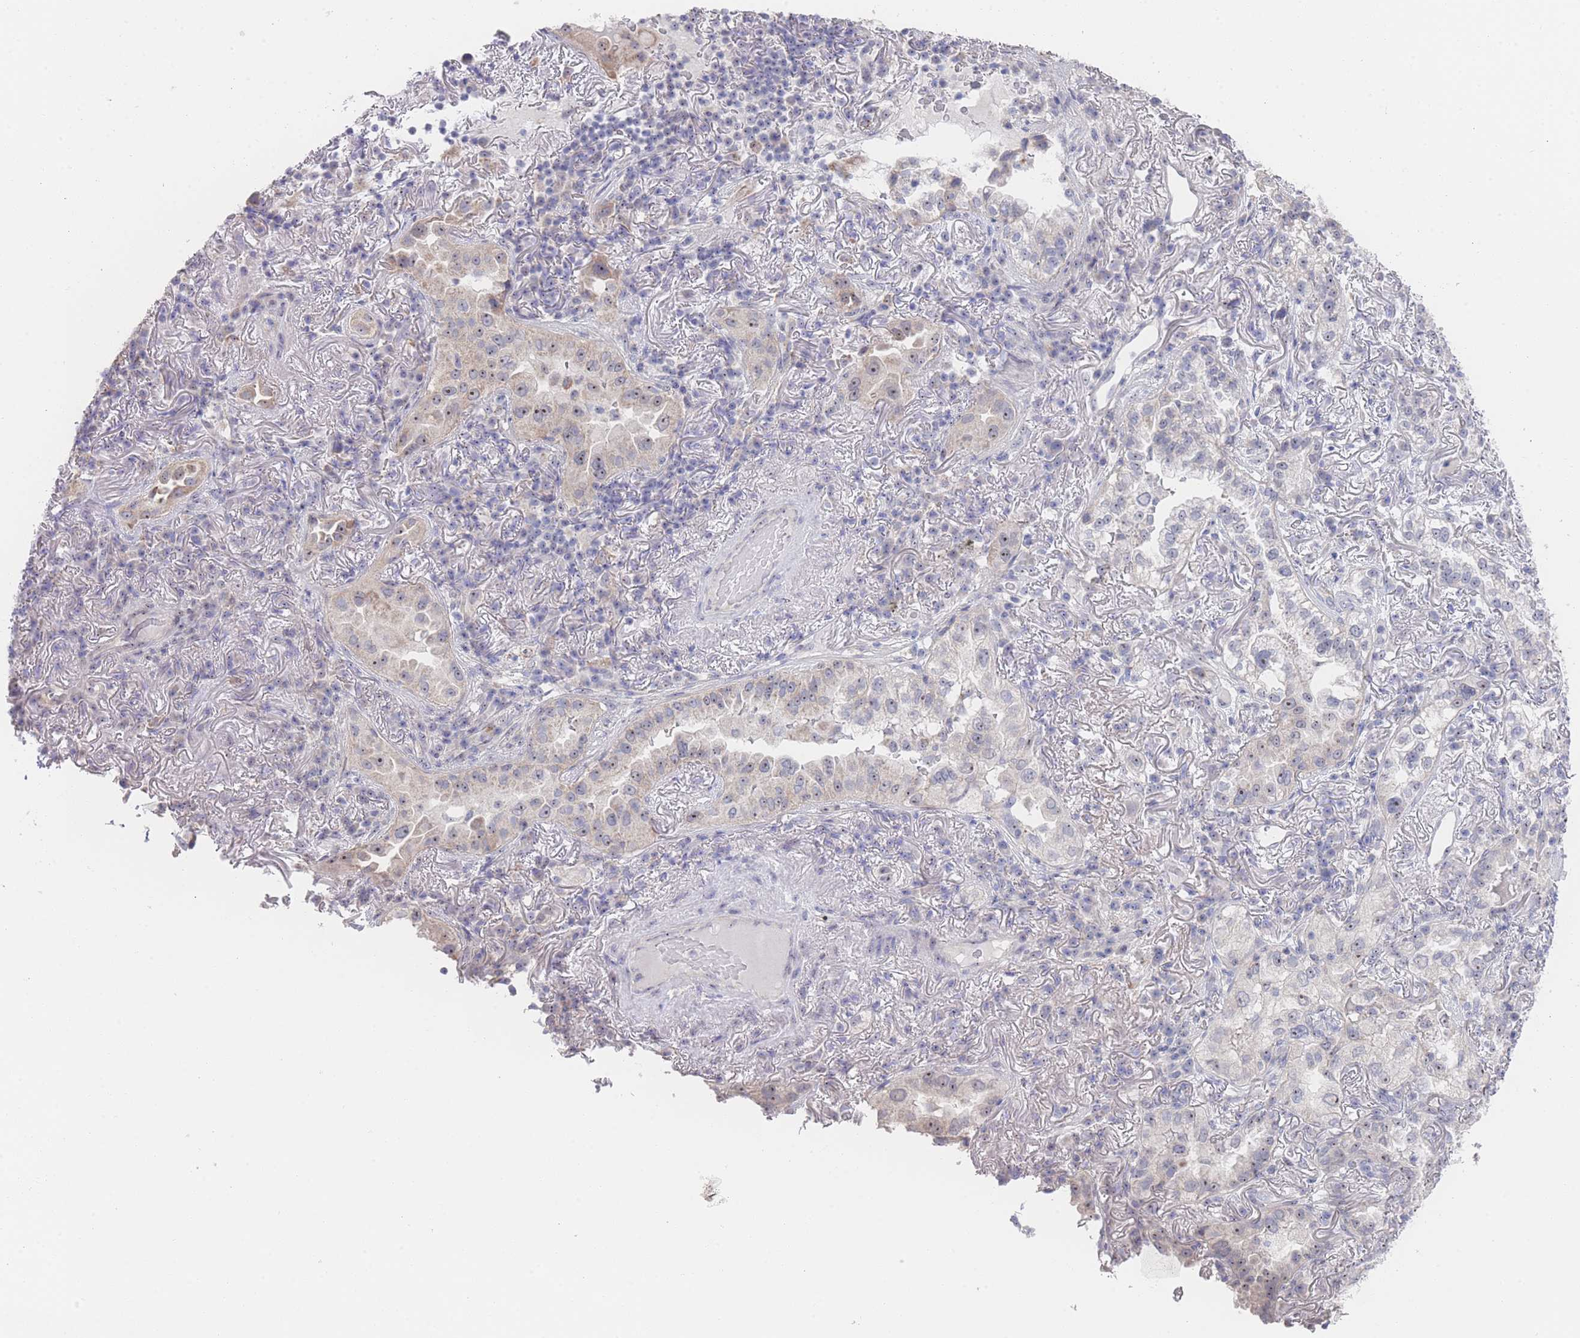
{"staining": {"intensity": "weak", "quantity": "<25%", "location": "cytoplasmic/membranous,nuclear"}, "tissue": "lung cancer", "cell_type": "Tumor cells", "image_type": "cancer", "snomed": [{"axis": "morphology", "description": "Adenocarcinoma, NOS"}, {"axis": "topography", "description": "Lung"}], "caption": "Immunohistochemistry micrograph of human lung adenocarcinoma stained for a protein (brown), which displays no staining in tumor cells.", "gene": "ZNF142", "patient": {"sex": "female", "age": 69}}